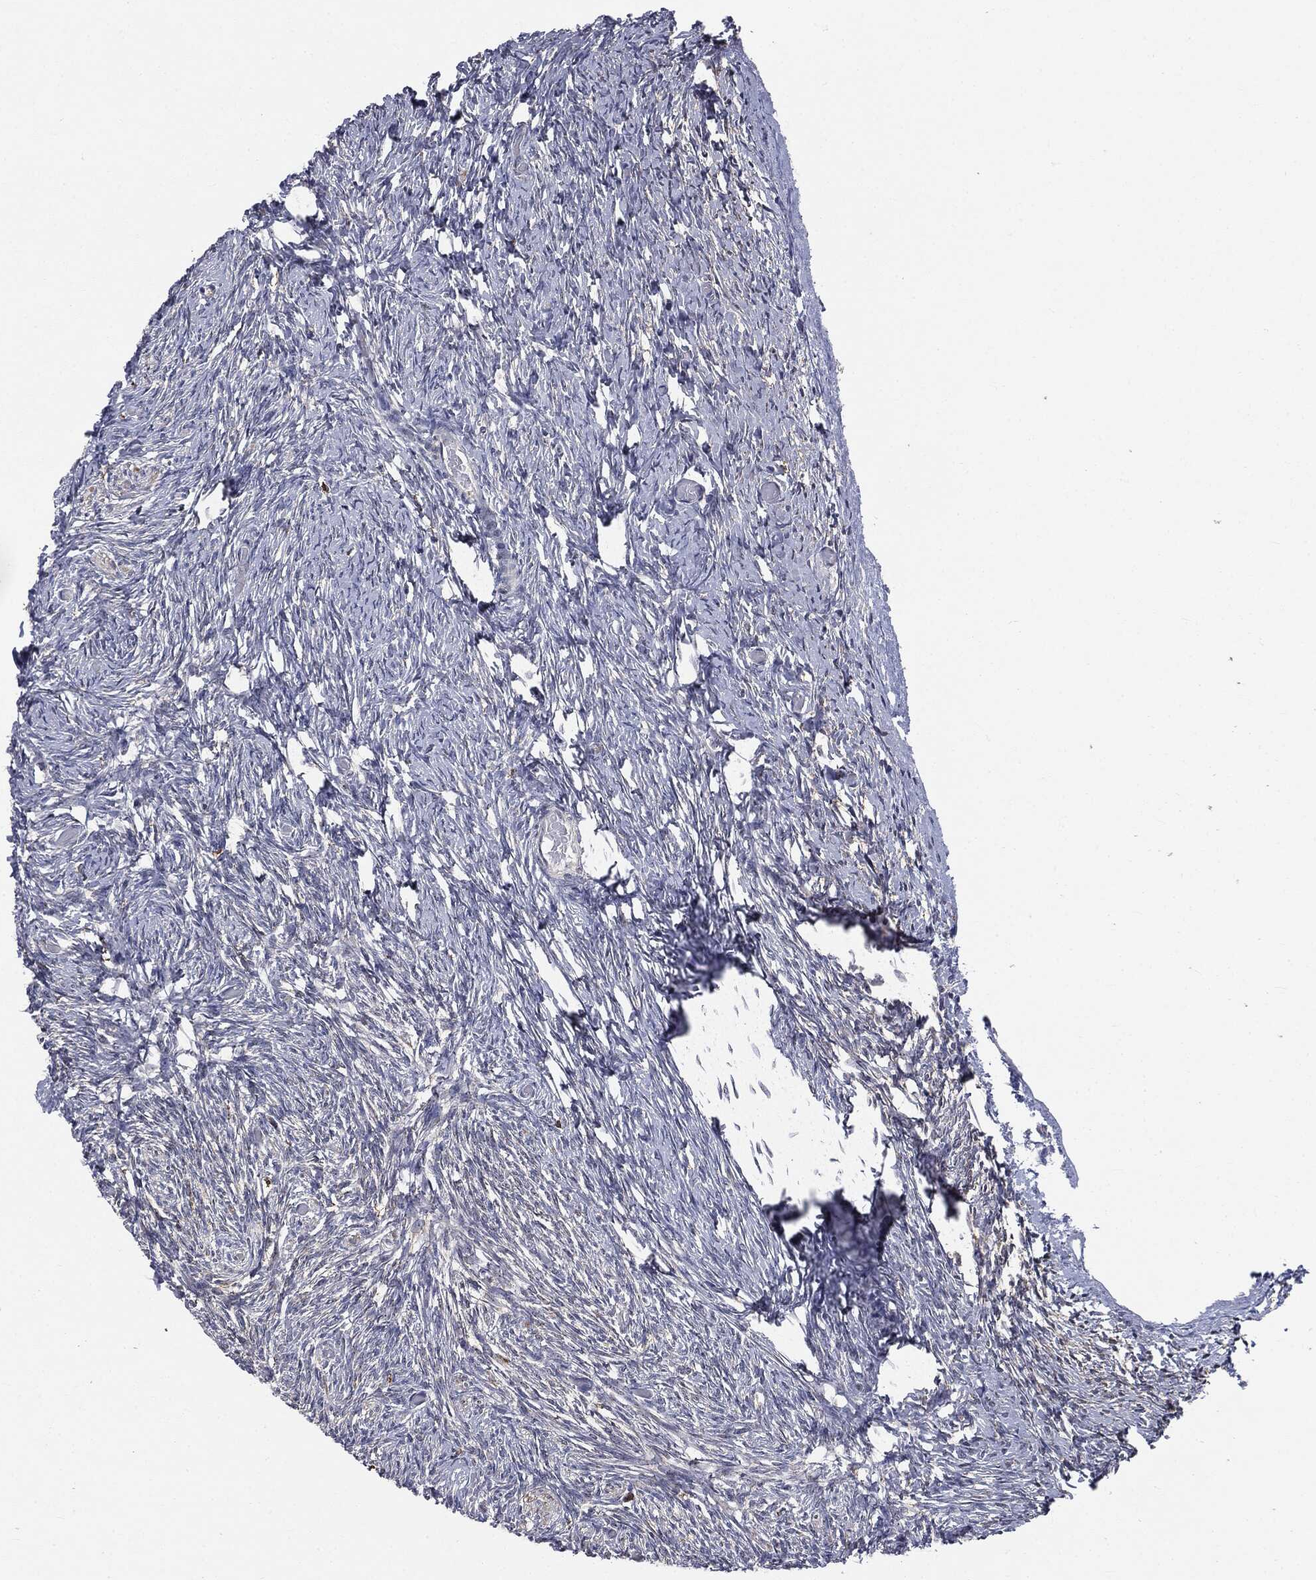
{"staining": {"intensity": "weak", "quantity": "25%-75%", "location": "cytoplasmic/membranous,nuclear"}, "tissue": "ovary", "cell_type": "Follicle cells", "image_type": "normal", "snomed": [{"axis": "morphology", "description": "Normal tissue, NOS"}, {"axis": "topography", "description": "Ovary"}], "caption": "Immunohistochemical staining of benign human ovary demonstrates weak cytoplasmic/membranous,nuclear protein staining in approximately 25%-75% of follicle cells.", "gene": "TRMT1L", "patient": {"sex": "female", "age": 39}}